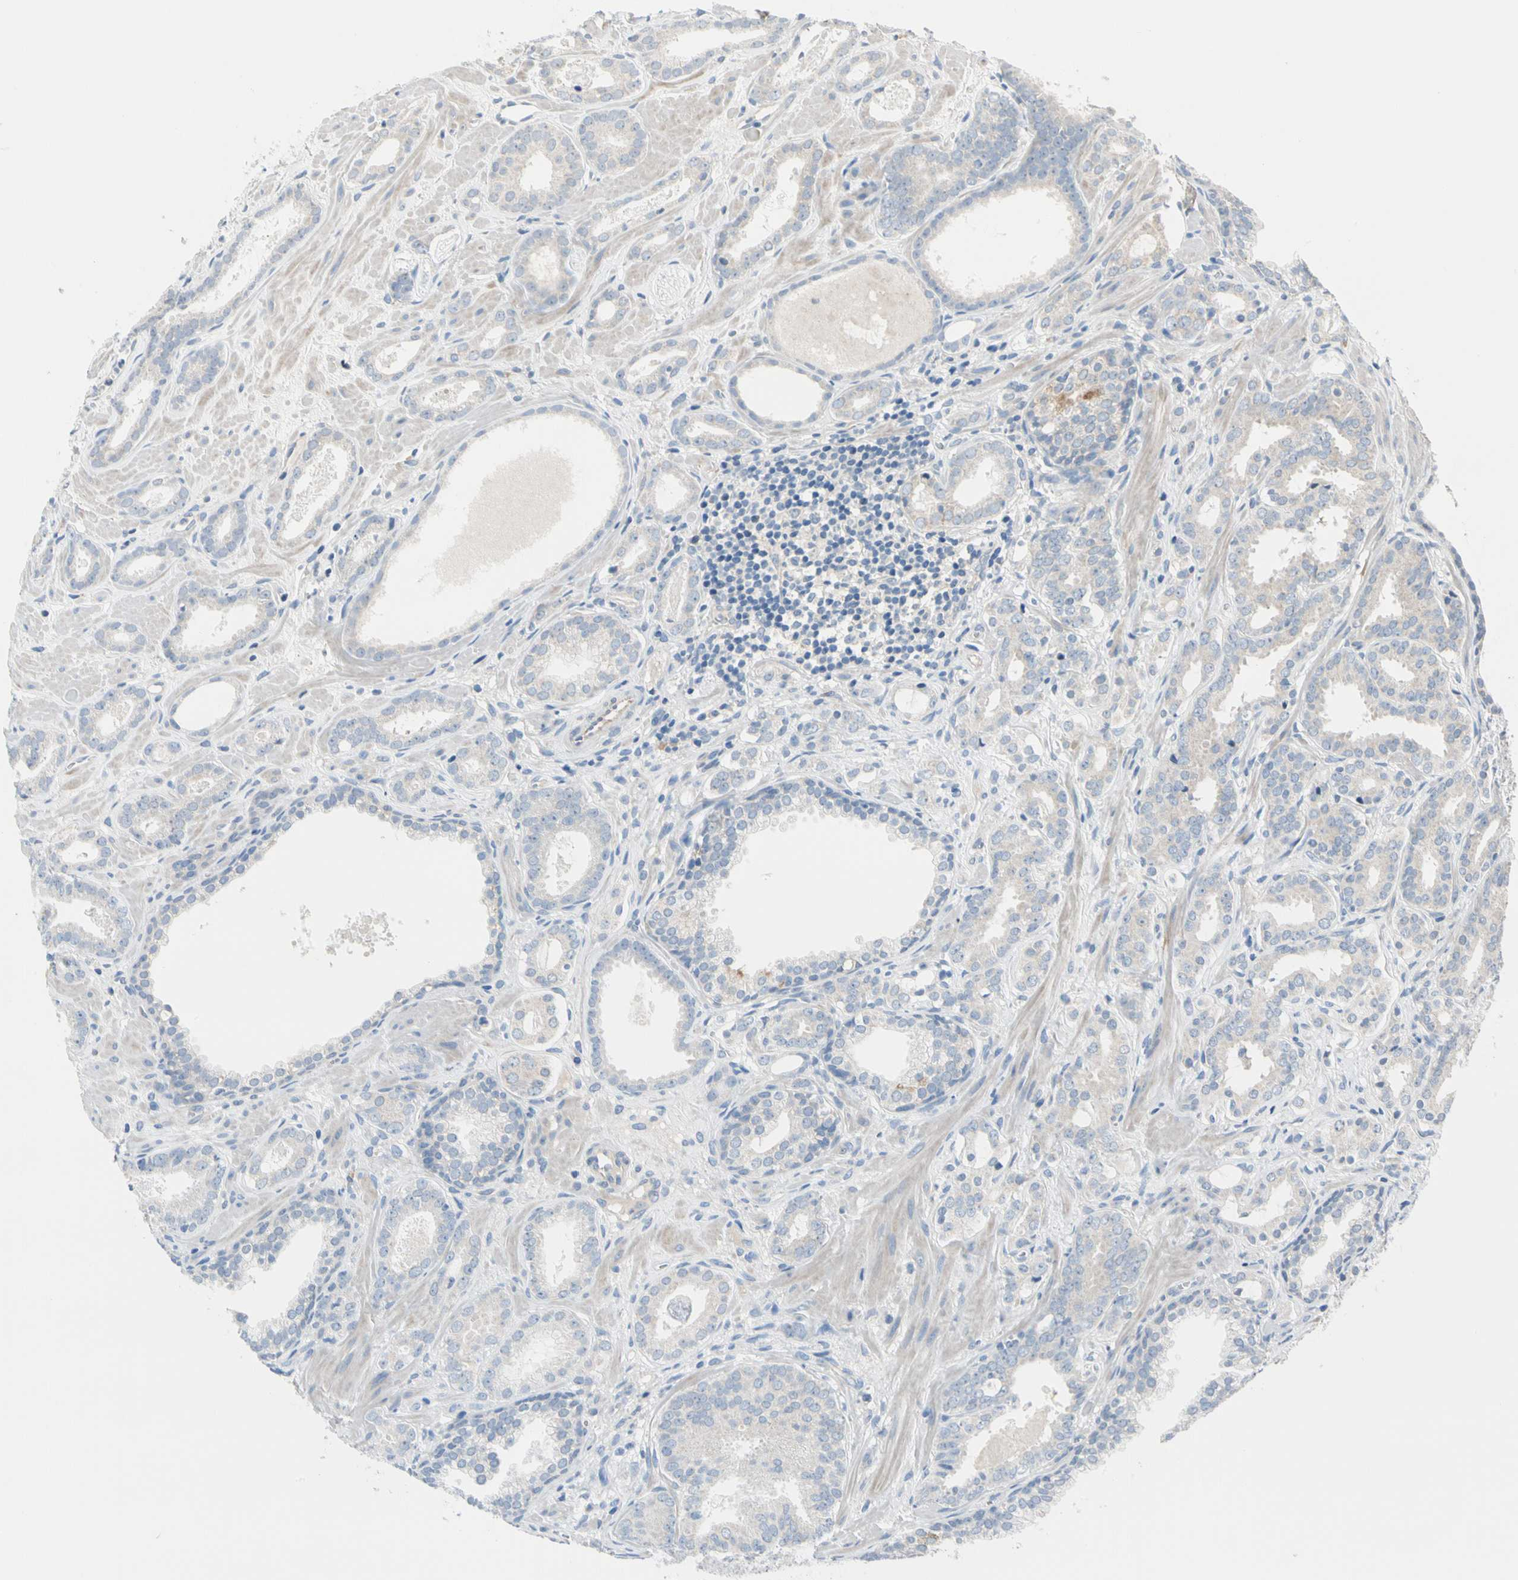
{"staining": {"intensity": "weak", "quantity": "25%-75%", "location": "cytoplasmic/membranous"}, "tissue": "prostate cancer", "cell_type": "Tumor cells", "image_type": "cancer", "snomed": [{"axis": "morphology", "description": "Adenocarcinoma, Low grade"}, {"axis": "topography", "description": "Prostate"}], "caption": "An immunohistochemistry micrograph of tumor tissue is shown. Protein staining in brown shows weak cytoplasmic/membranous positivity in prostate adenocarcinoma (low-grade) within tumor cells. Using DAB (brown) and hematoxylin (blue) stains, captured at high magnification using brightfield microscopy.", "gene": "GPR153", "patient": {"sex": "male", "age": 57}}